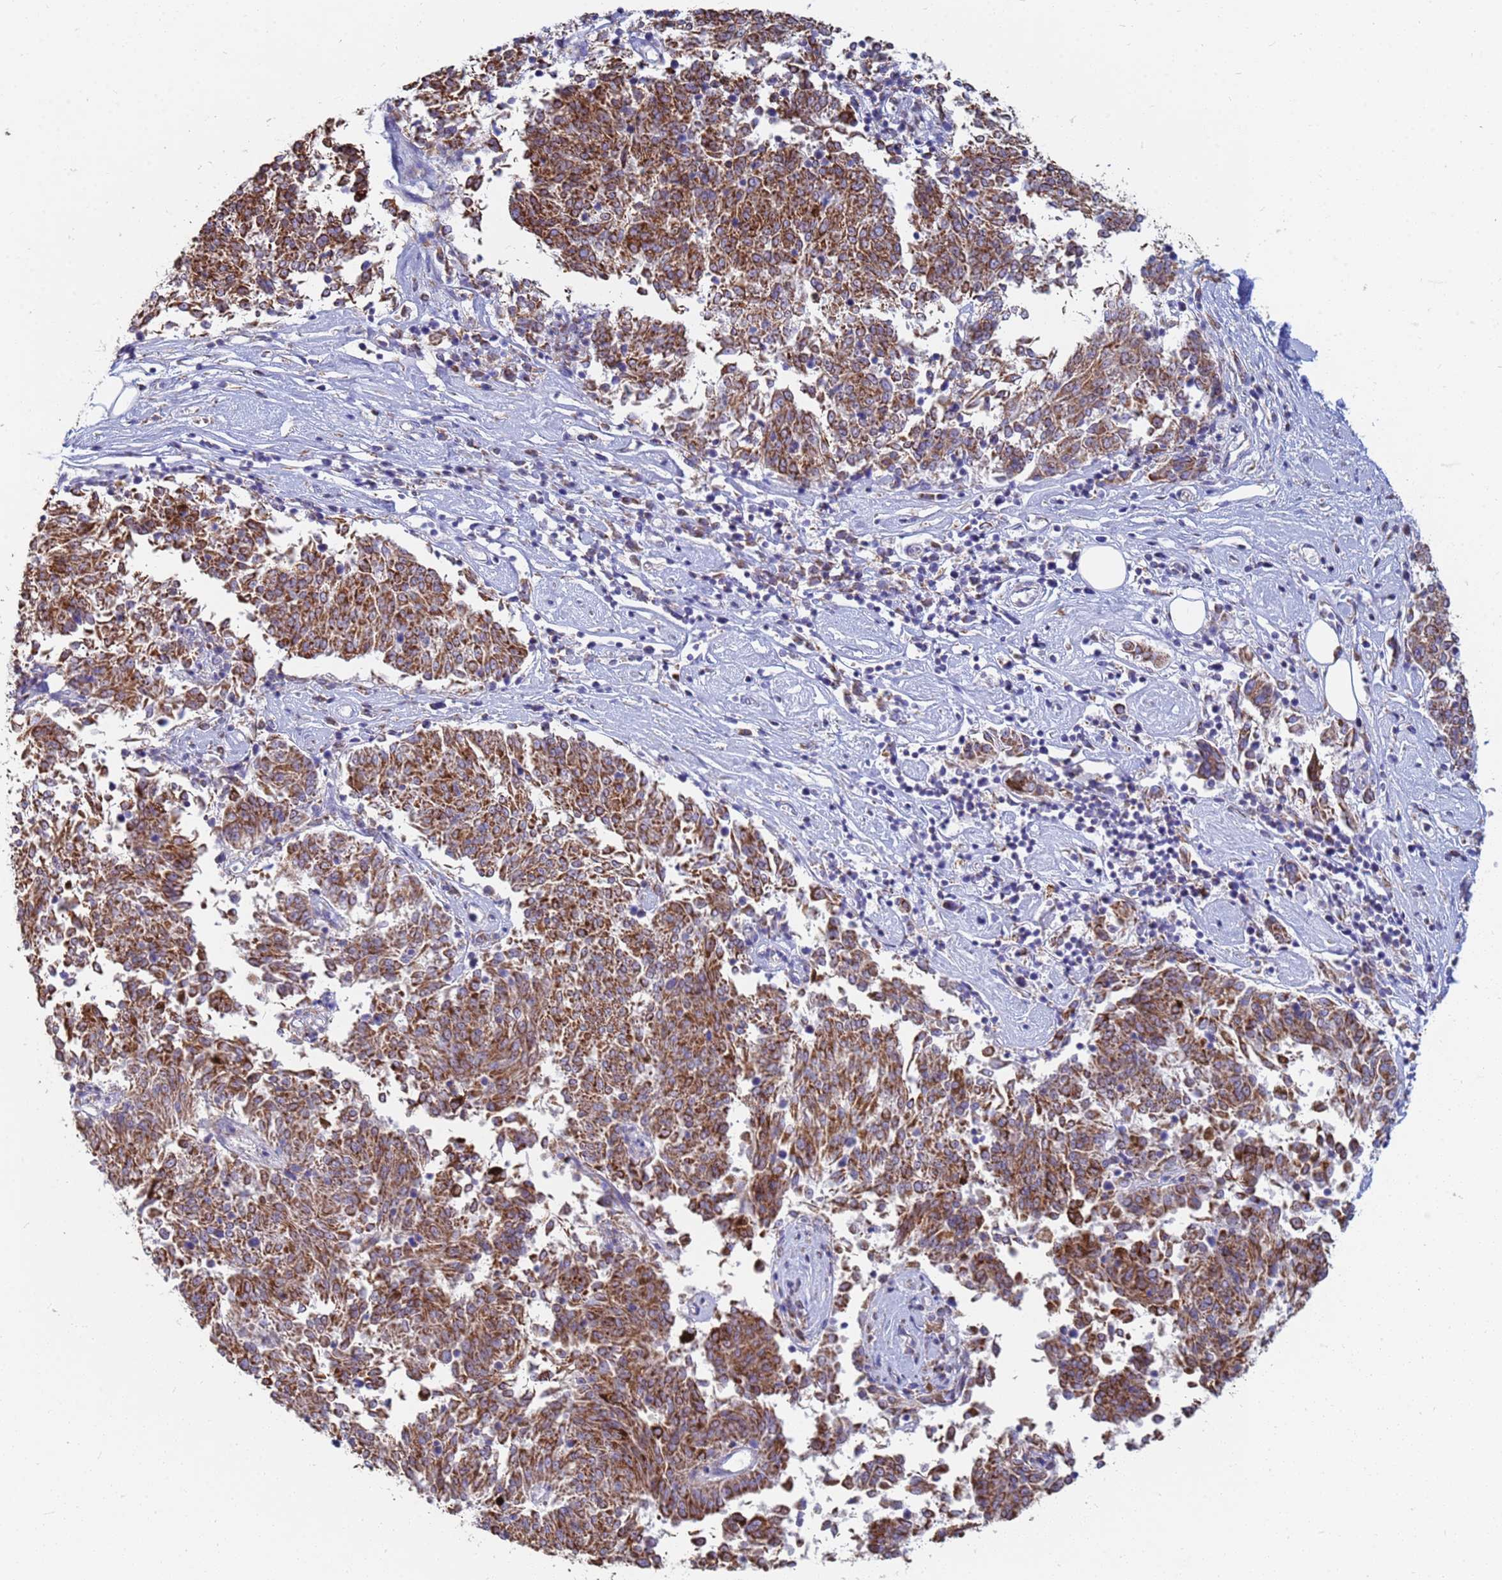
{"staining": {"intensity": "moderate", "quantity": ">75%", "location": "cytoplasmic/membranous"}, "tissue": "melanoma", "cell_type": "Tumor cells", "image_type": "cancer", "snomed": [{"axis": "morphology", "description": "Malignant melanoma, NOS"}, {"axis": "topography", "description": "Skin"}], "caption": "A brown stain labels moderate cytoplasmic/membranous staining of a protein in human melanoma tumor cells.", "gene": "UQCRH", "patient": {"sex": "female", "age": 72}}